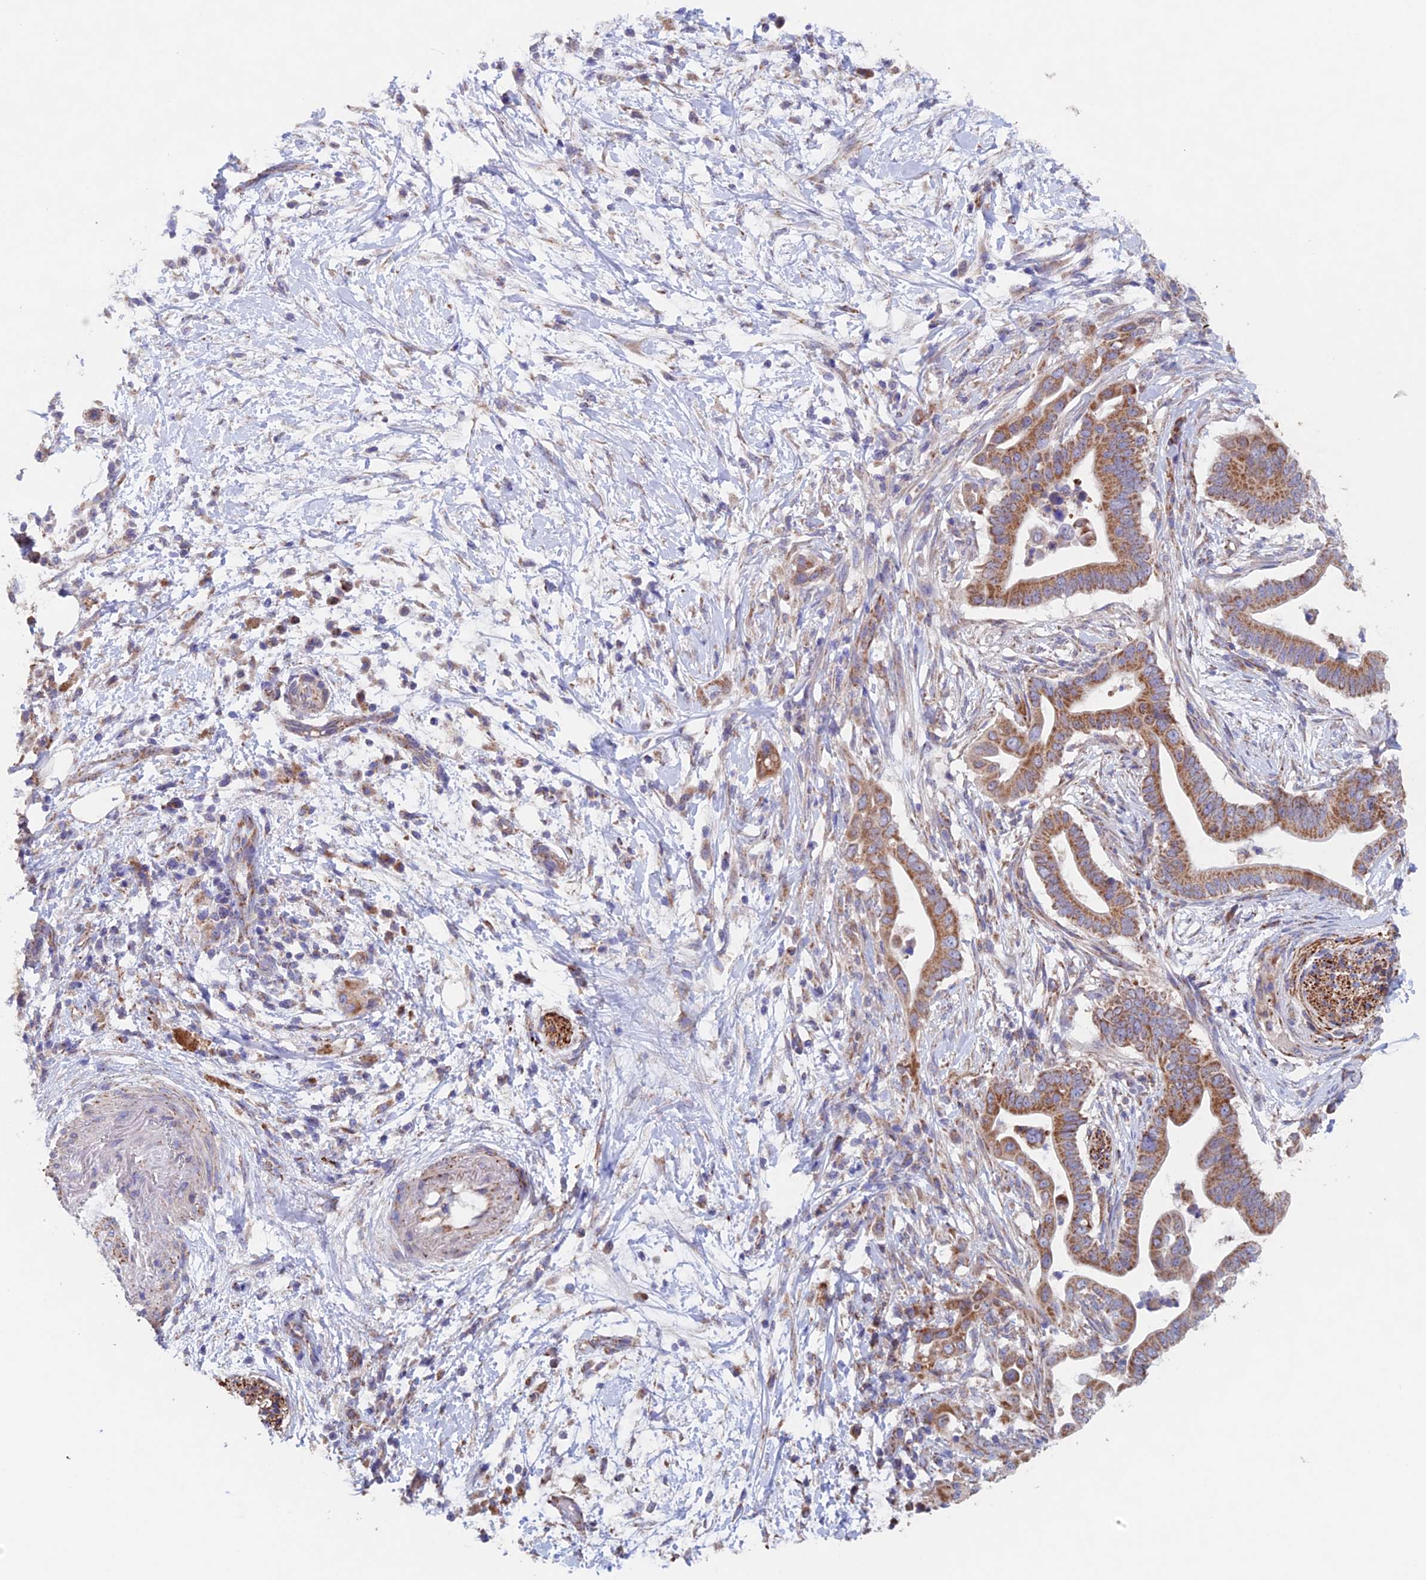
{"staining": {"intensity": "moderate", "quantity": ">75%", "location": "cytoplasmic/membranous"}, "tissue": "pancreatic cancer", "cell_type": "Tumor cells", "image_type": "cancer", "snomed": [{"axis": "morphology", "description": "Adenocarcinoma, NOS"}, {"axis": "topography", "description": "Pancreas"}], "caption": "Protein staining shows moderate cytoplasmic/membranous positivity in approximately >75% of tumor cells in adenocarcinoma (pancreatic). (IHC, brightfield microscopy, high magnification).", "gene": "MRPL1", "patient": {"sex": "male", "age": 68}}